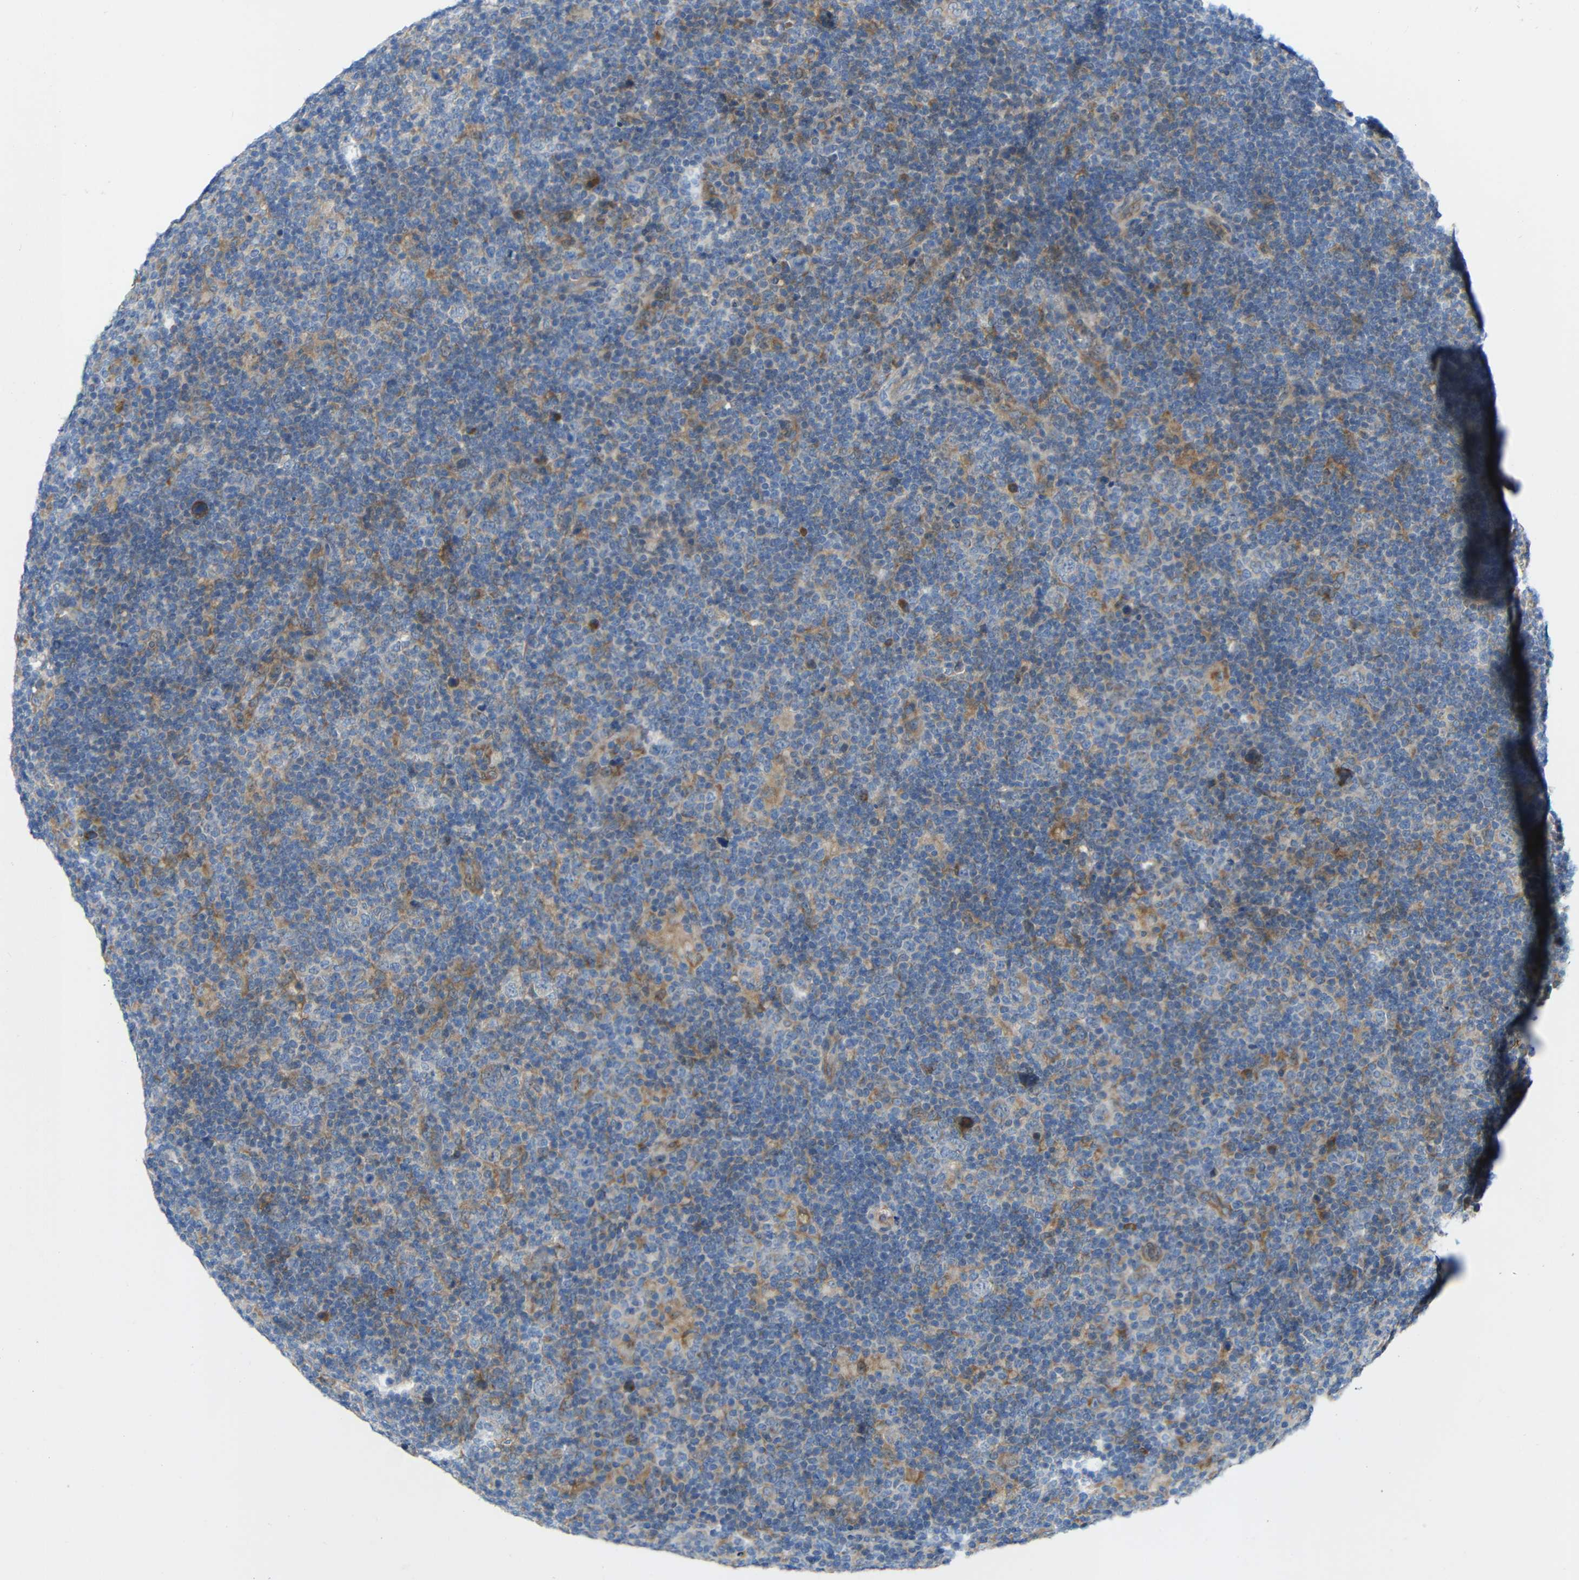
{"staining": {"intensity": "negative", "quantity": "none", "location": "none"}, "tissue": "lymphoma", "cell_type": "Tumor cells", "image_type": "cancer", "snomed": [{"axis": "morphology", "description": "Hodgkin's disease, NOS"}, {"axis": "topography", "description": "Lymph node"}], "caption": "Tumor cells show no significant positivity in Hodgkin's disease.", "gene": "TMEM25", "patient": {"sex": "female", "age": 57}}